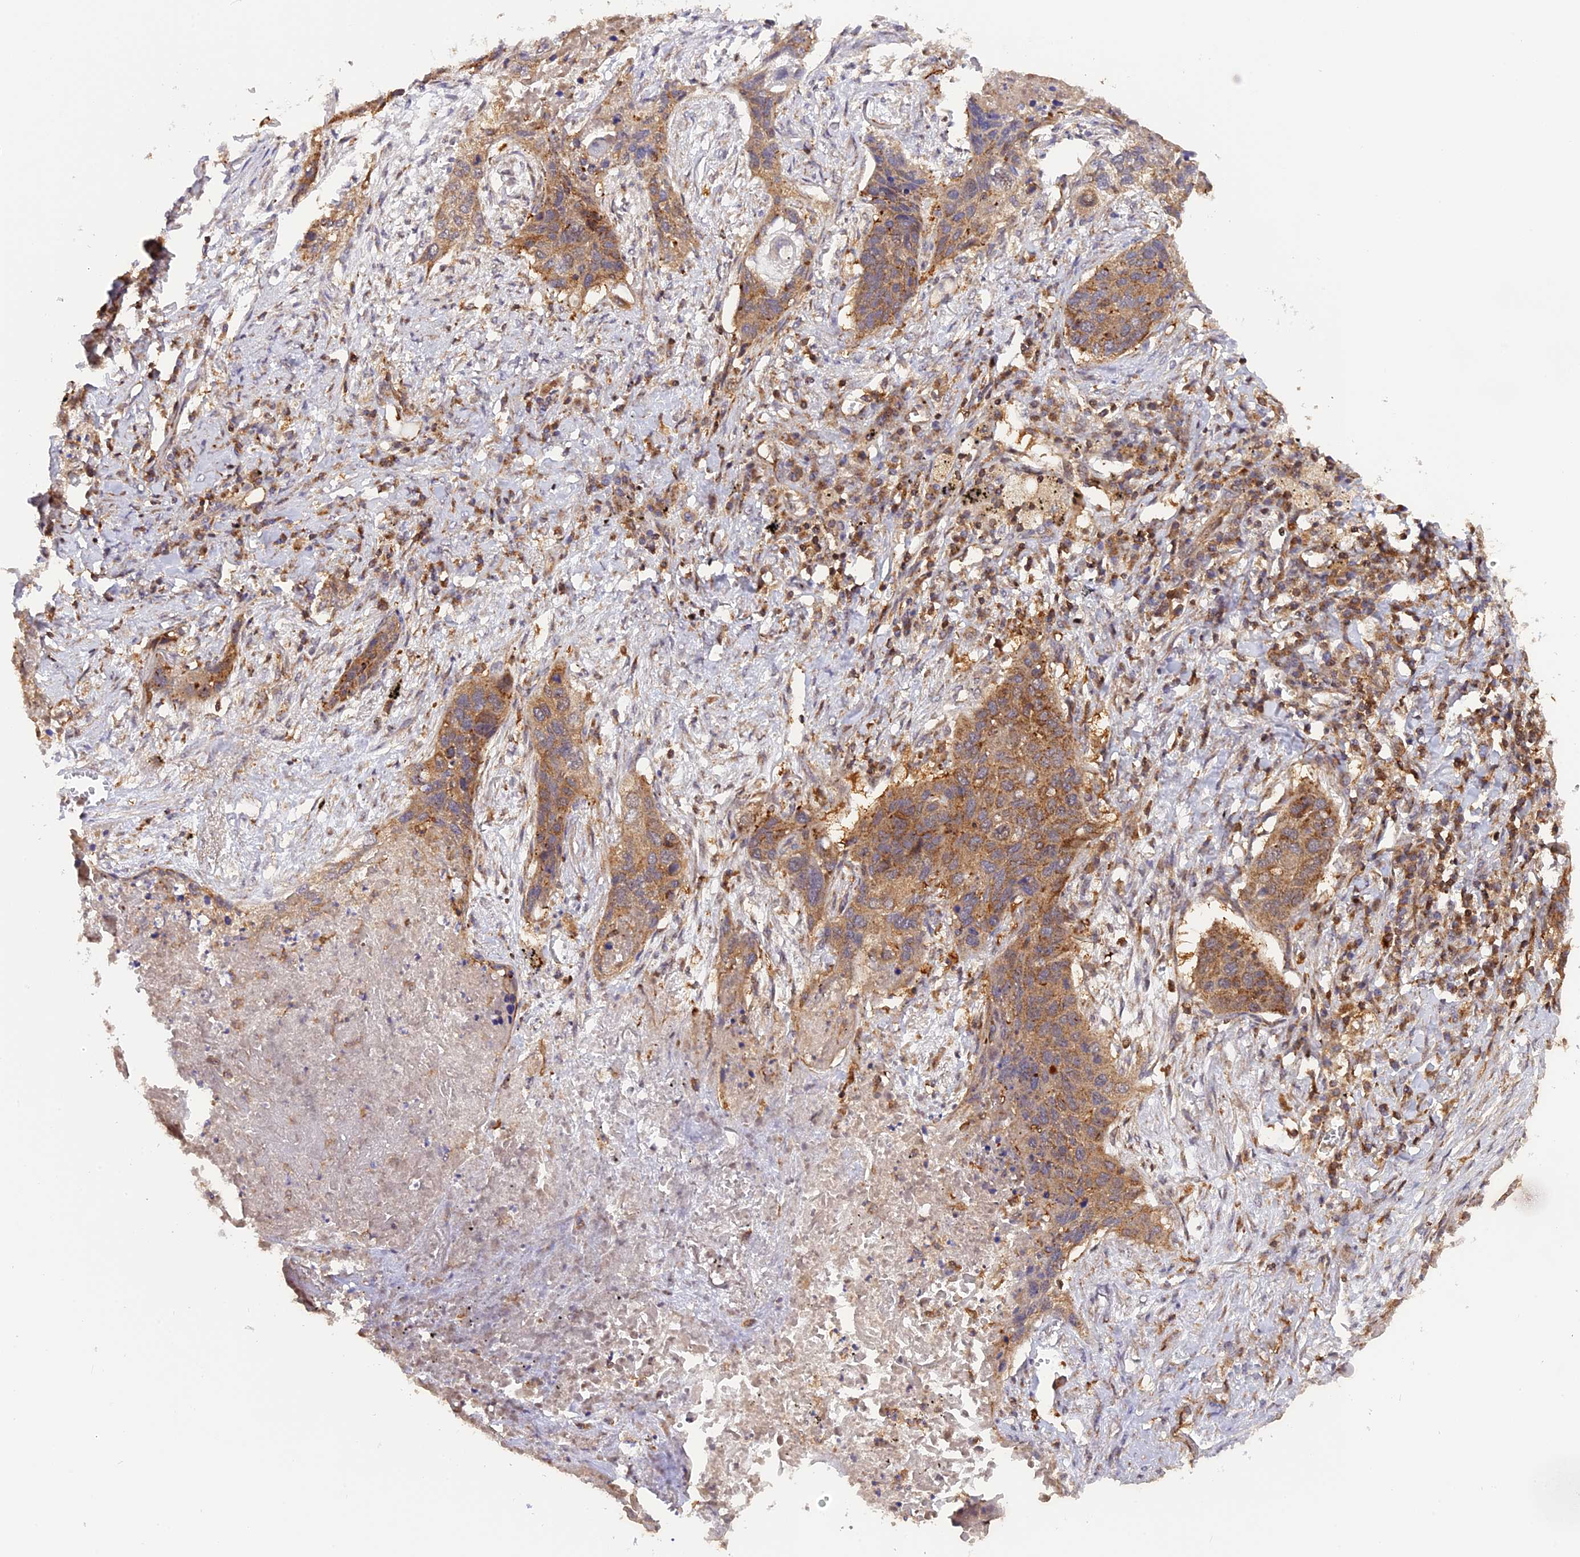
{"staining": {"intensity": "moderate", "quantity": "25%-75%", "location": "cytoplasmic/membranous"}, "tissue": "lung cancer", "cell_type": "Tumor cells", "image_type": "cancer", "snomed": [{"axis": "morphology", "description": "Squamous cell carcinoma, NOS"}, {"axis": "topography", "description": "Lung"}], "caption": "Human lung cancer stained with a brown dye demonstrates moderate cytoplasmic/membranous positive positivity in about 25%-75% of tumor cells.", "gene": "PEX3", "patient": {"sex": "female", "age": 63}}